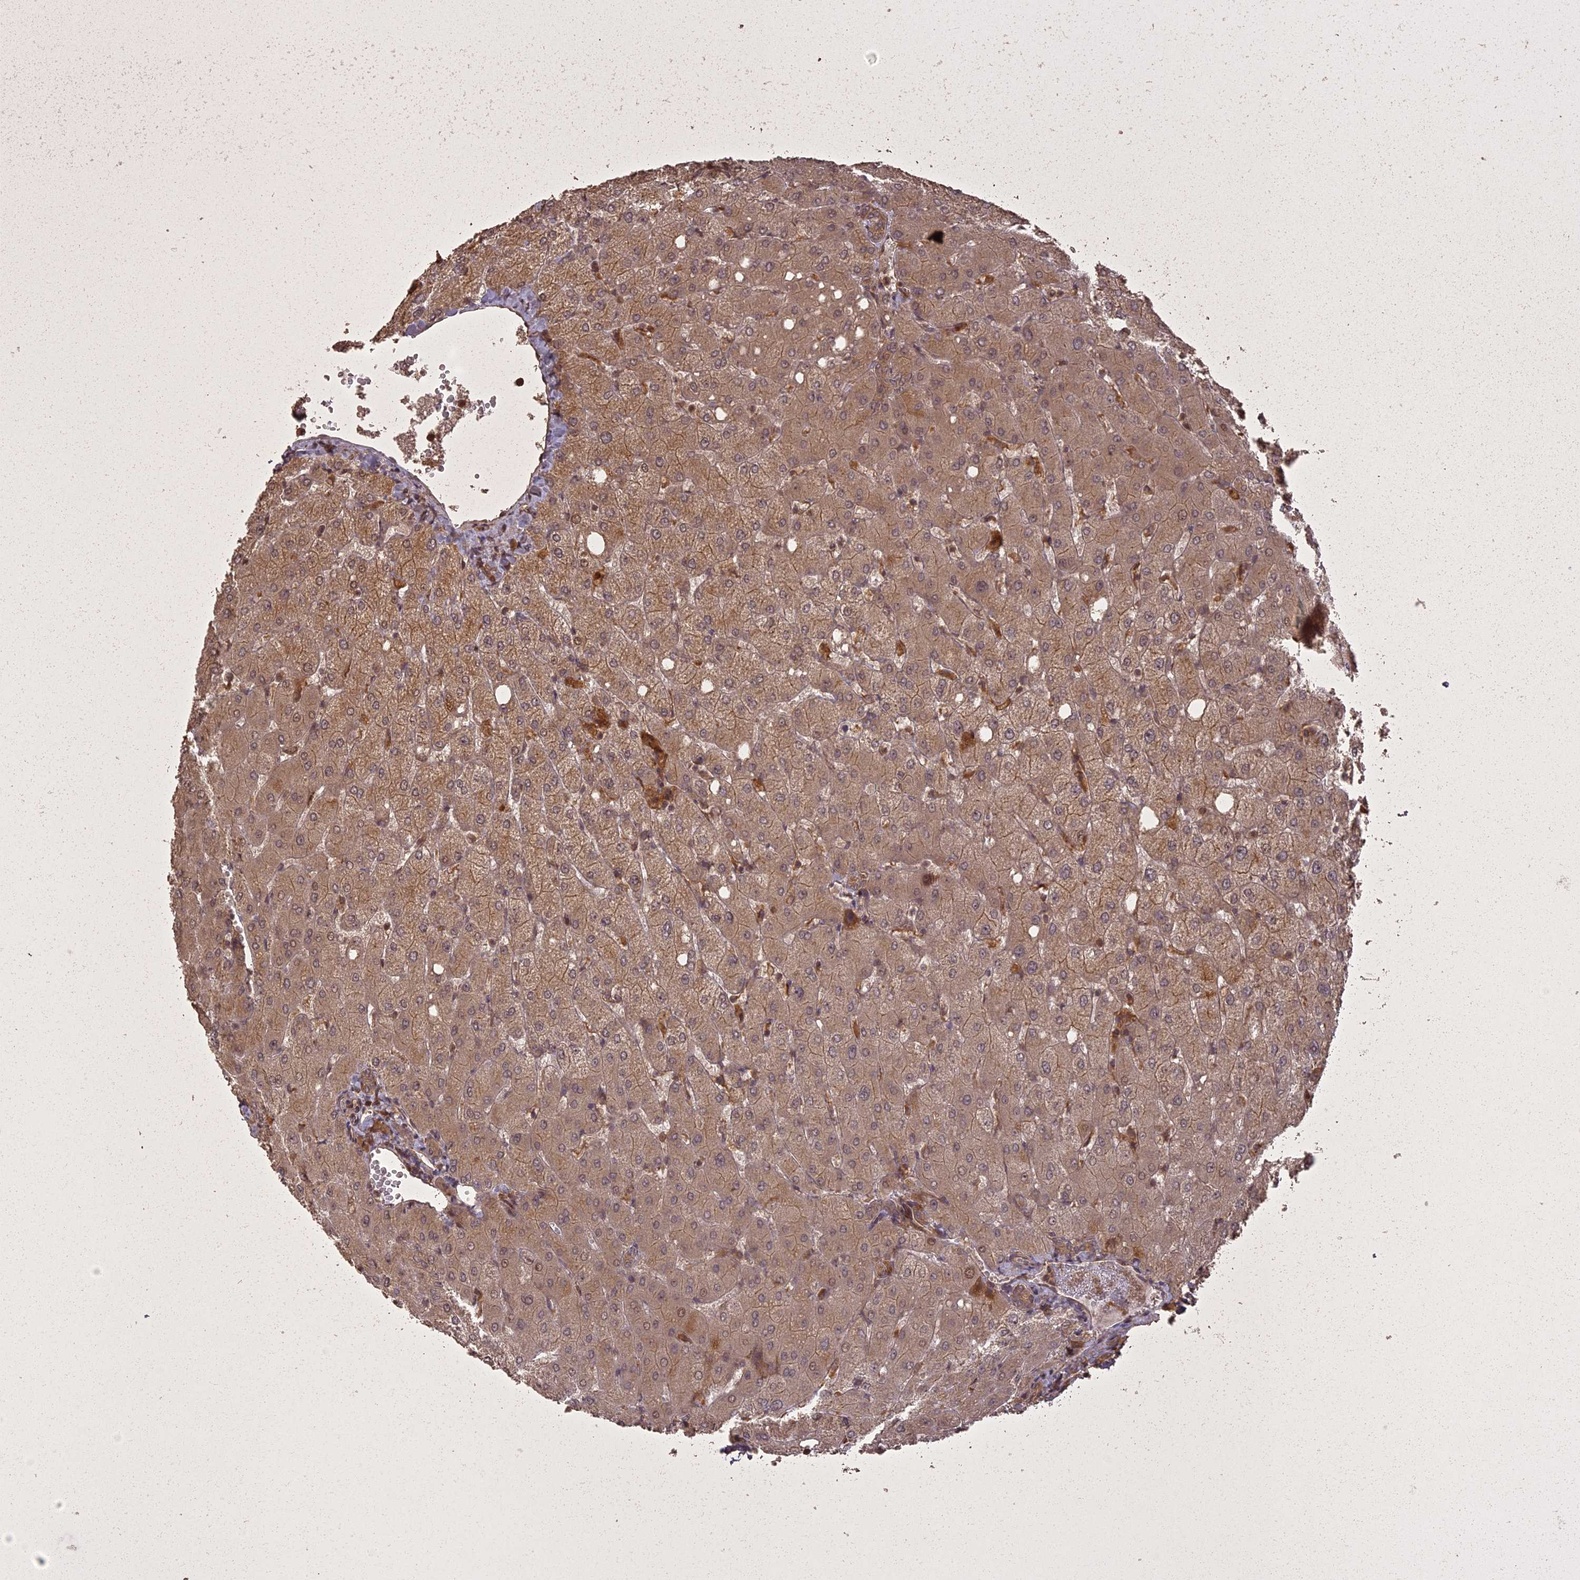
{"staining": {"intensity": "moderate", "quantity": ">75%", "location": "cytoplasmic/membranous"}, "tissue": "liver", "cell_type": "Cholangiocytes", "image_type": "normal", "snomed": [{"axis": "morphology", "description": "Normal tissue, NOS"}, {"axis": "topography", "description": "Liver"}], "caption": "A brown stain highlights moderate cytoplasmic/membranous expression of a protein in cholangiocytes of unremarkable human liver. The staining was performed using DAB to visualize the protein expression in brown, while the nuclei were stained in blue with hematoxylin (Magnification: 20x).", "gene": "LIN37", "patient": {"sex": "female", "age": 54}}